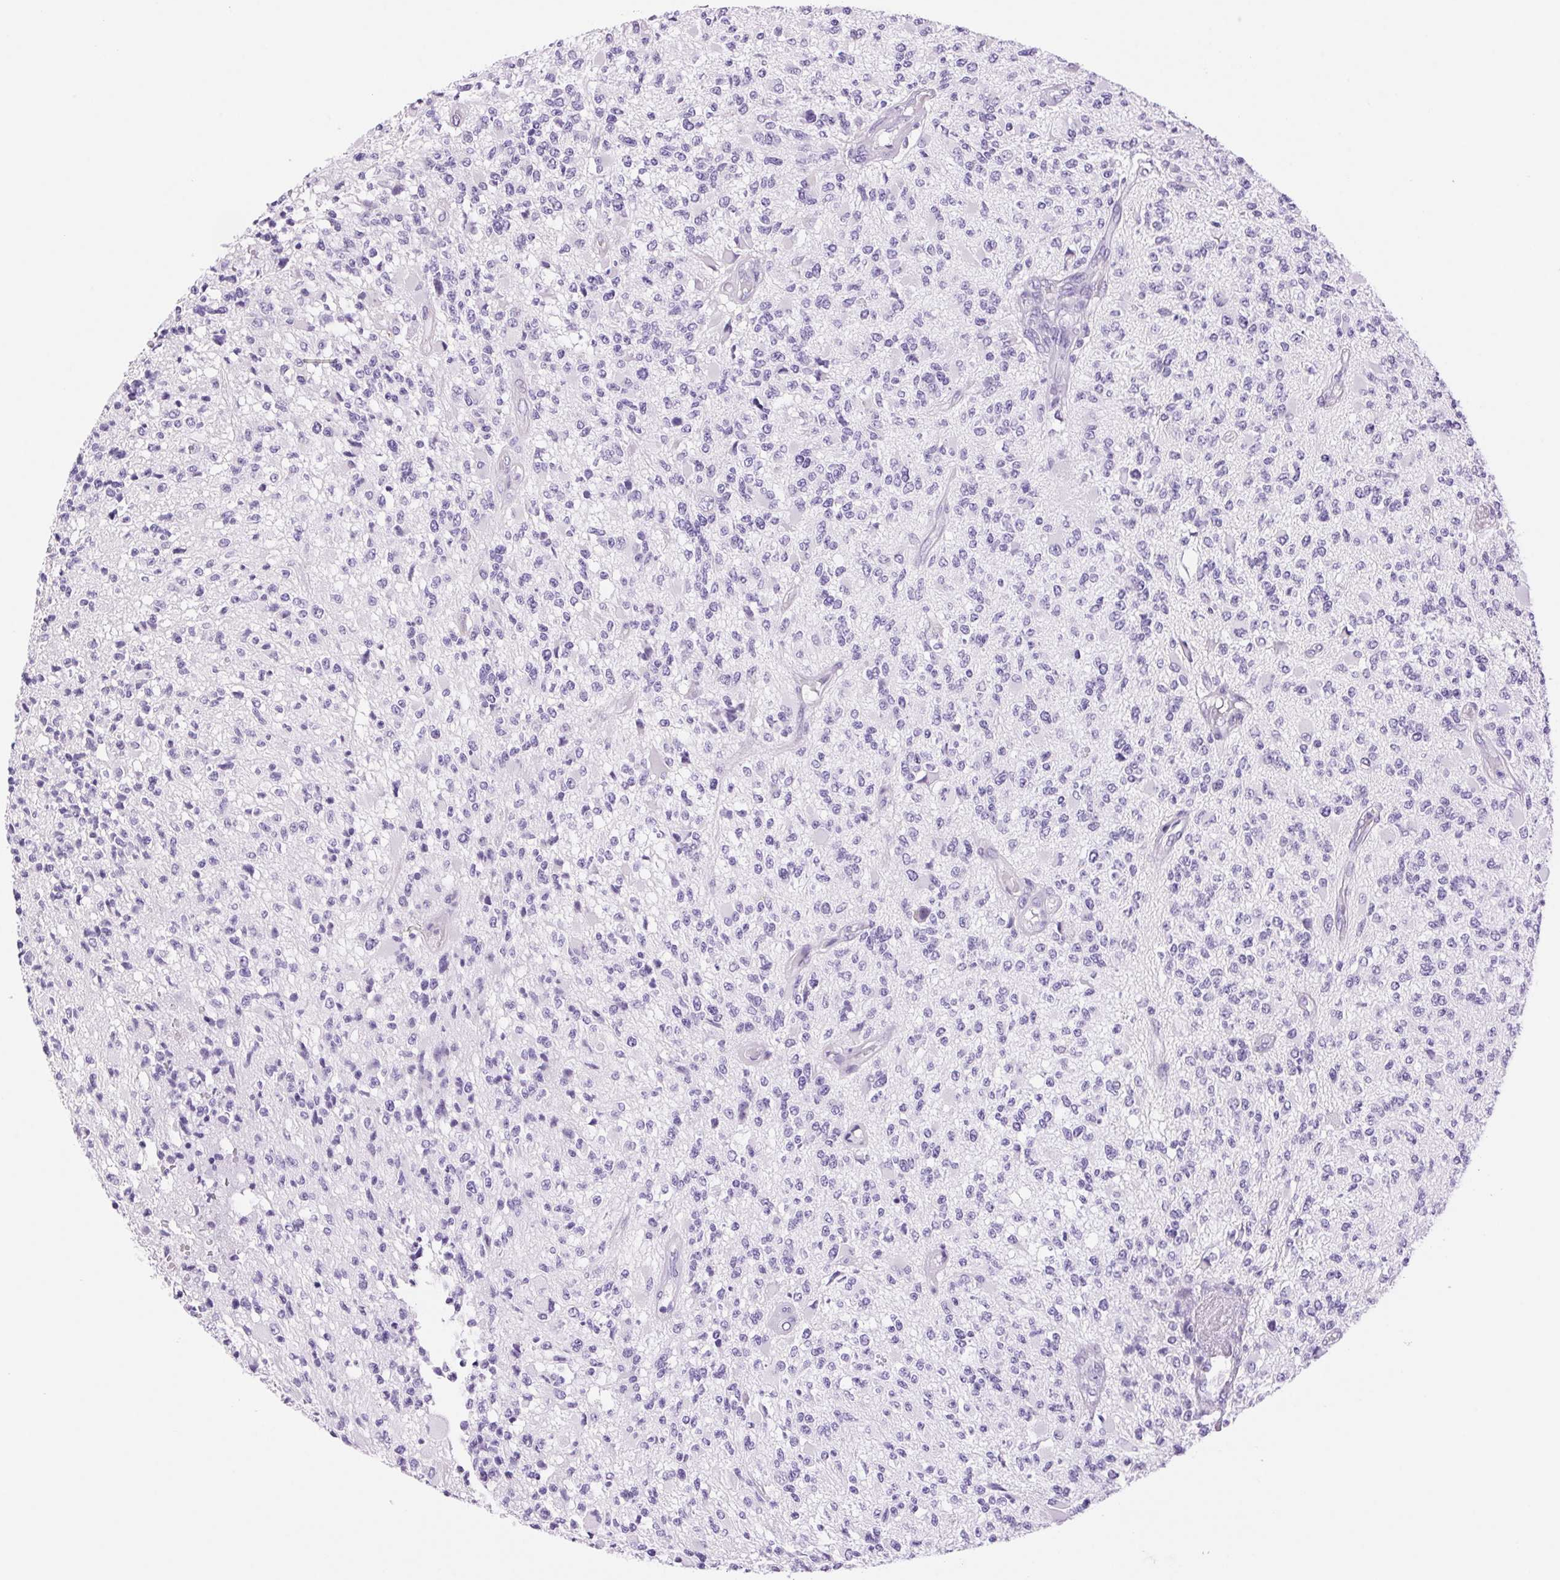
{"staining": {"intensity": "negative", "quantity": "none", "location": "none"}, "tissue": "glioma", "cell_type": "Tumor cells", "image_type": "cancer", "snomed": [{"axis": "morphology", "description": "Glioma, malignant, High grade"}, {"axis": "topography", "description": "Brain"}], "caption": "Protein analysis of glioma displays no significant expression in tumor cells. The staining is performed using DAB brown chromogen with nuclei counter-stained in using hematoxylin.", "gene": "SERPINB3", "patient": {"sex": "female", "age": 63}}